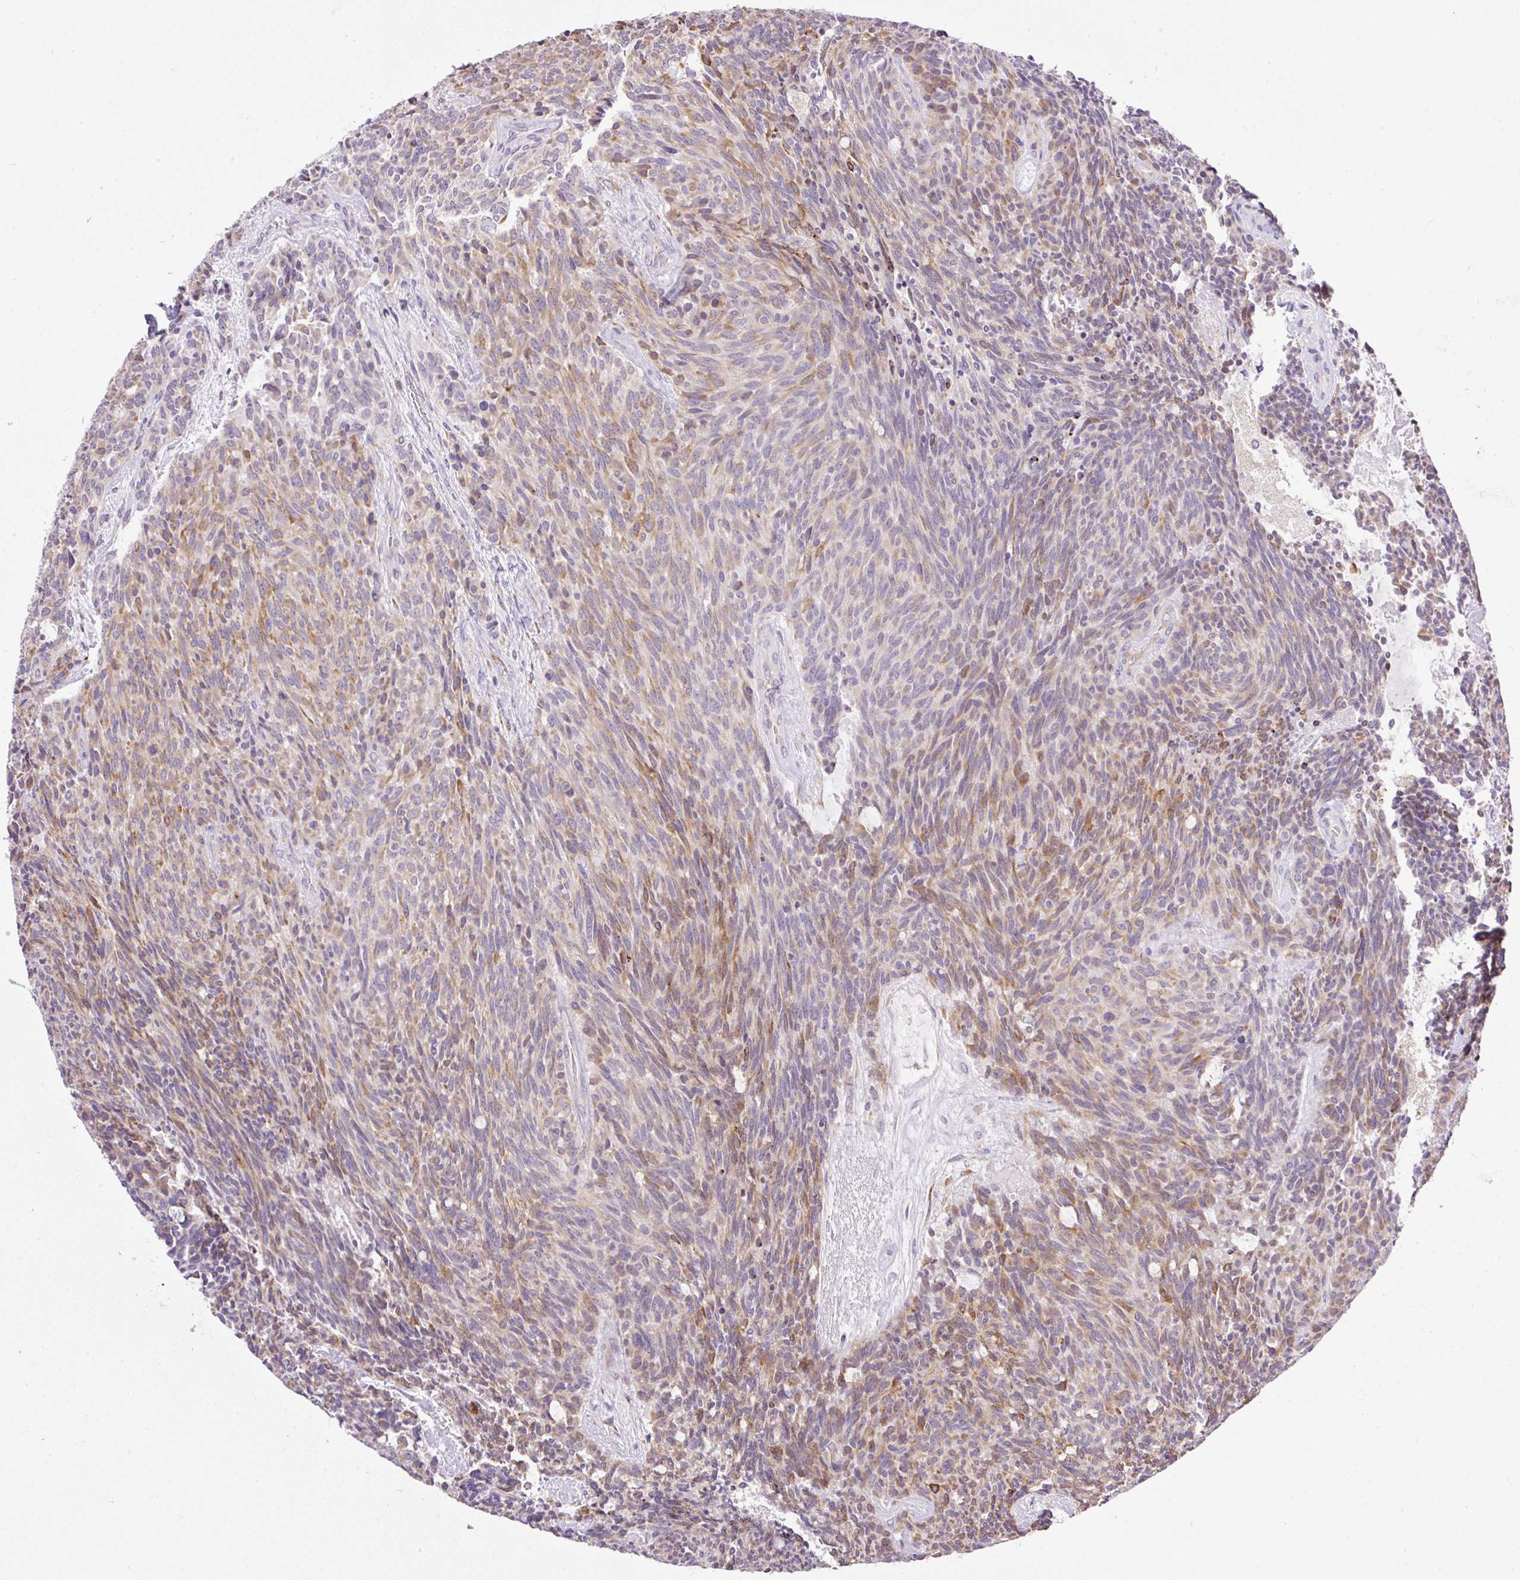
{"staining": {"intensity": "moderate", "quantity": "25%-75%", "location": "cytoplasmic/membranous"}, "tissue": "carcinoid", "cell_type": "Tumor cells", "image_type": "cancer", "snomed": [{"axis": "morphology", "description": "Carcinoid, malignant, NOS"}, {"axis": "topography", "description": "Pancreas"}], "caption": "Immunohistochemical staining of human carcinoid demonstrates moderate cytoplasmic/membranous protein expression in approximately 25%-75% of tumor cells.", "gene": "POFUT1", "patient": {"sex": "female", "age": 54}}